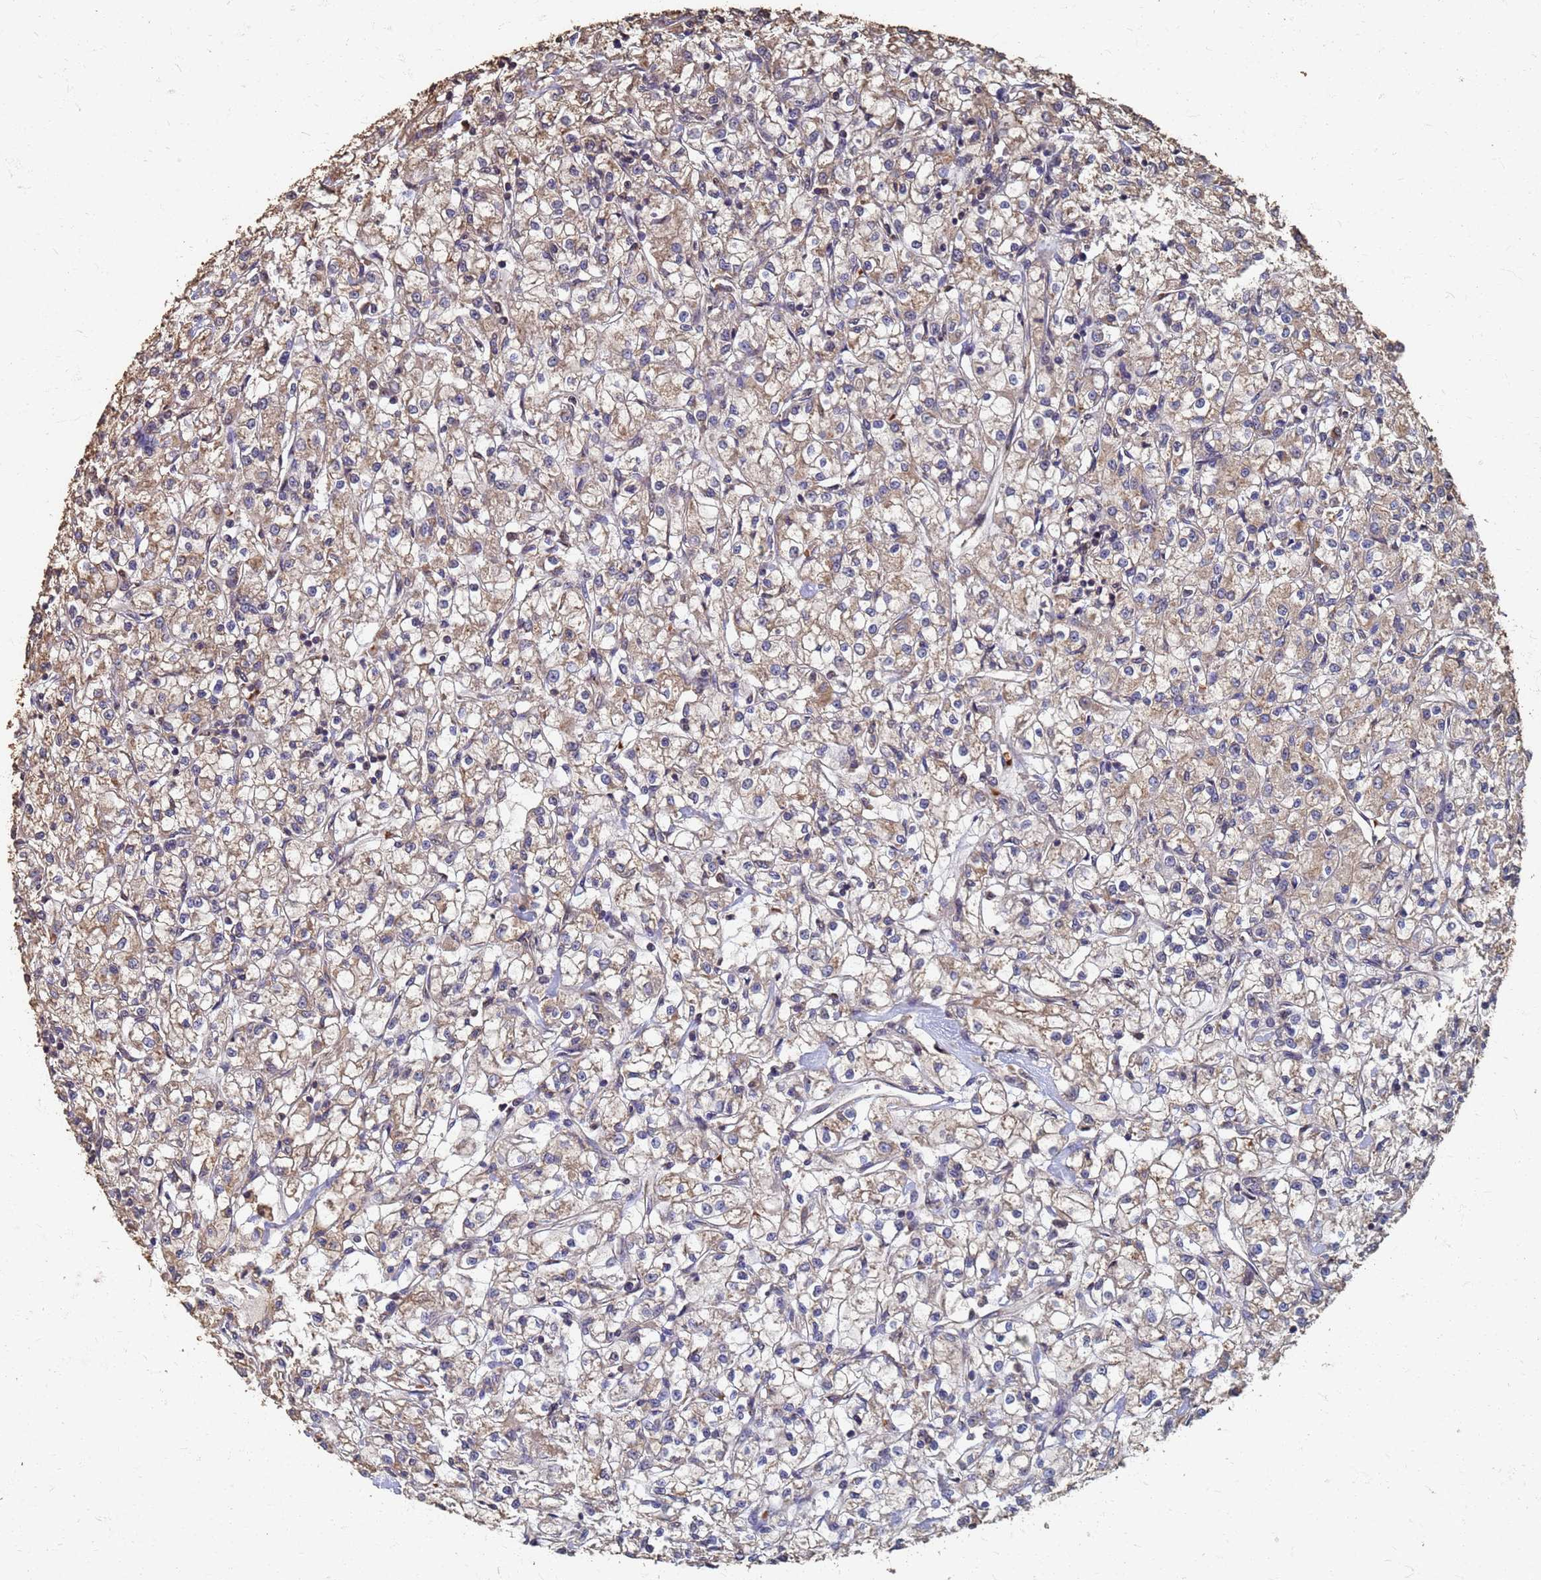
{"staining": {"intensity": "weak", "quantity": ">75%", "location": "cytoplasmic/membranous"}, "tissue": "renal cancer", "cell_type": "Tumor cells", "image_type": "cancer", "snomed": [{"axis": "morphology", "description": "Adenocarcinoma, NOS"}, {"axis": "topography", "description": "Kidney"}], "caption": "The immunohistochemical stain shows weak cytoplasmic/membranous expression in tumor cells of renal cancer (adenocarcinoma) tissue. (DAB = brown stain, brightfield microscopy at high magnification).", "gene": "DPH5", "patient": {"sex": "female", "age": 59}}